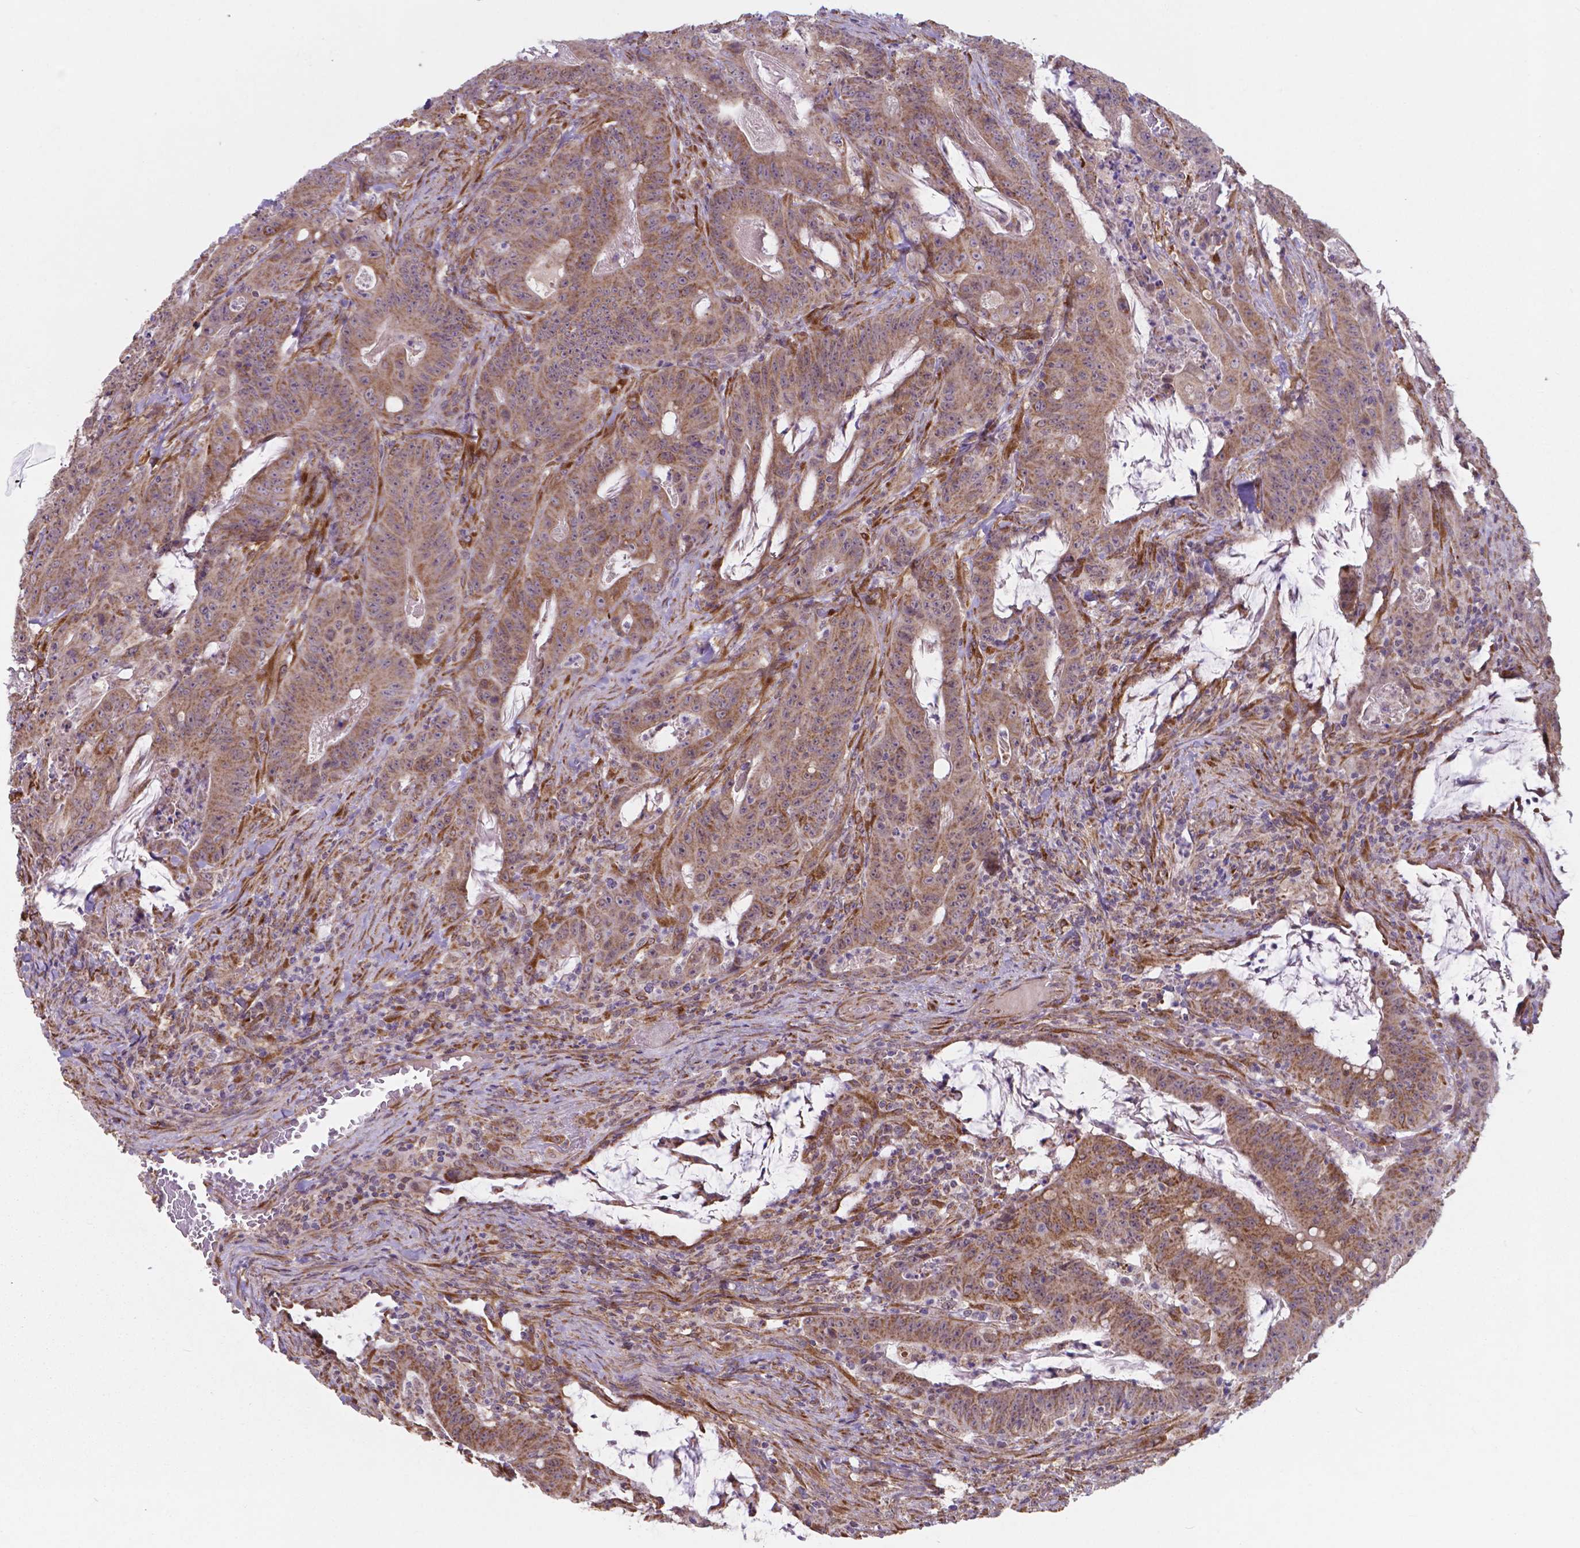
{"staining": {"intensity": "moderate", "quantity": ">75%", "location": "cytoplasmic/membranous"}, "tissue": "colorectal cancer", "cell_type": "Tumor cells", "image_type": "cancer", "snomed": [{"axis": "morphology", "description": "Adenocarcinoma, NOS"}, {"axis": "topography", "description": "Colon"}], "caption": "Protein expression analysis of colorectal cancer (adenocarcinoma) reveals moderate cytoplasmic/membranous staining in approximately >75% of tumor cells.", "gene": "FAM114A1", "patient": {"sex": "male", "age": 33}}